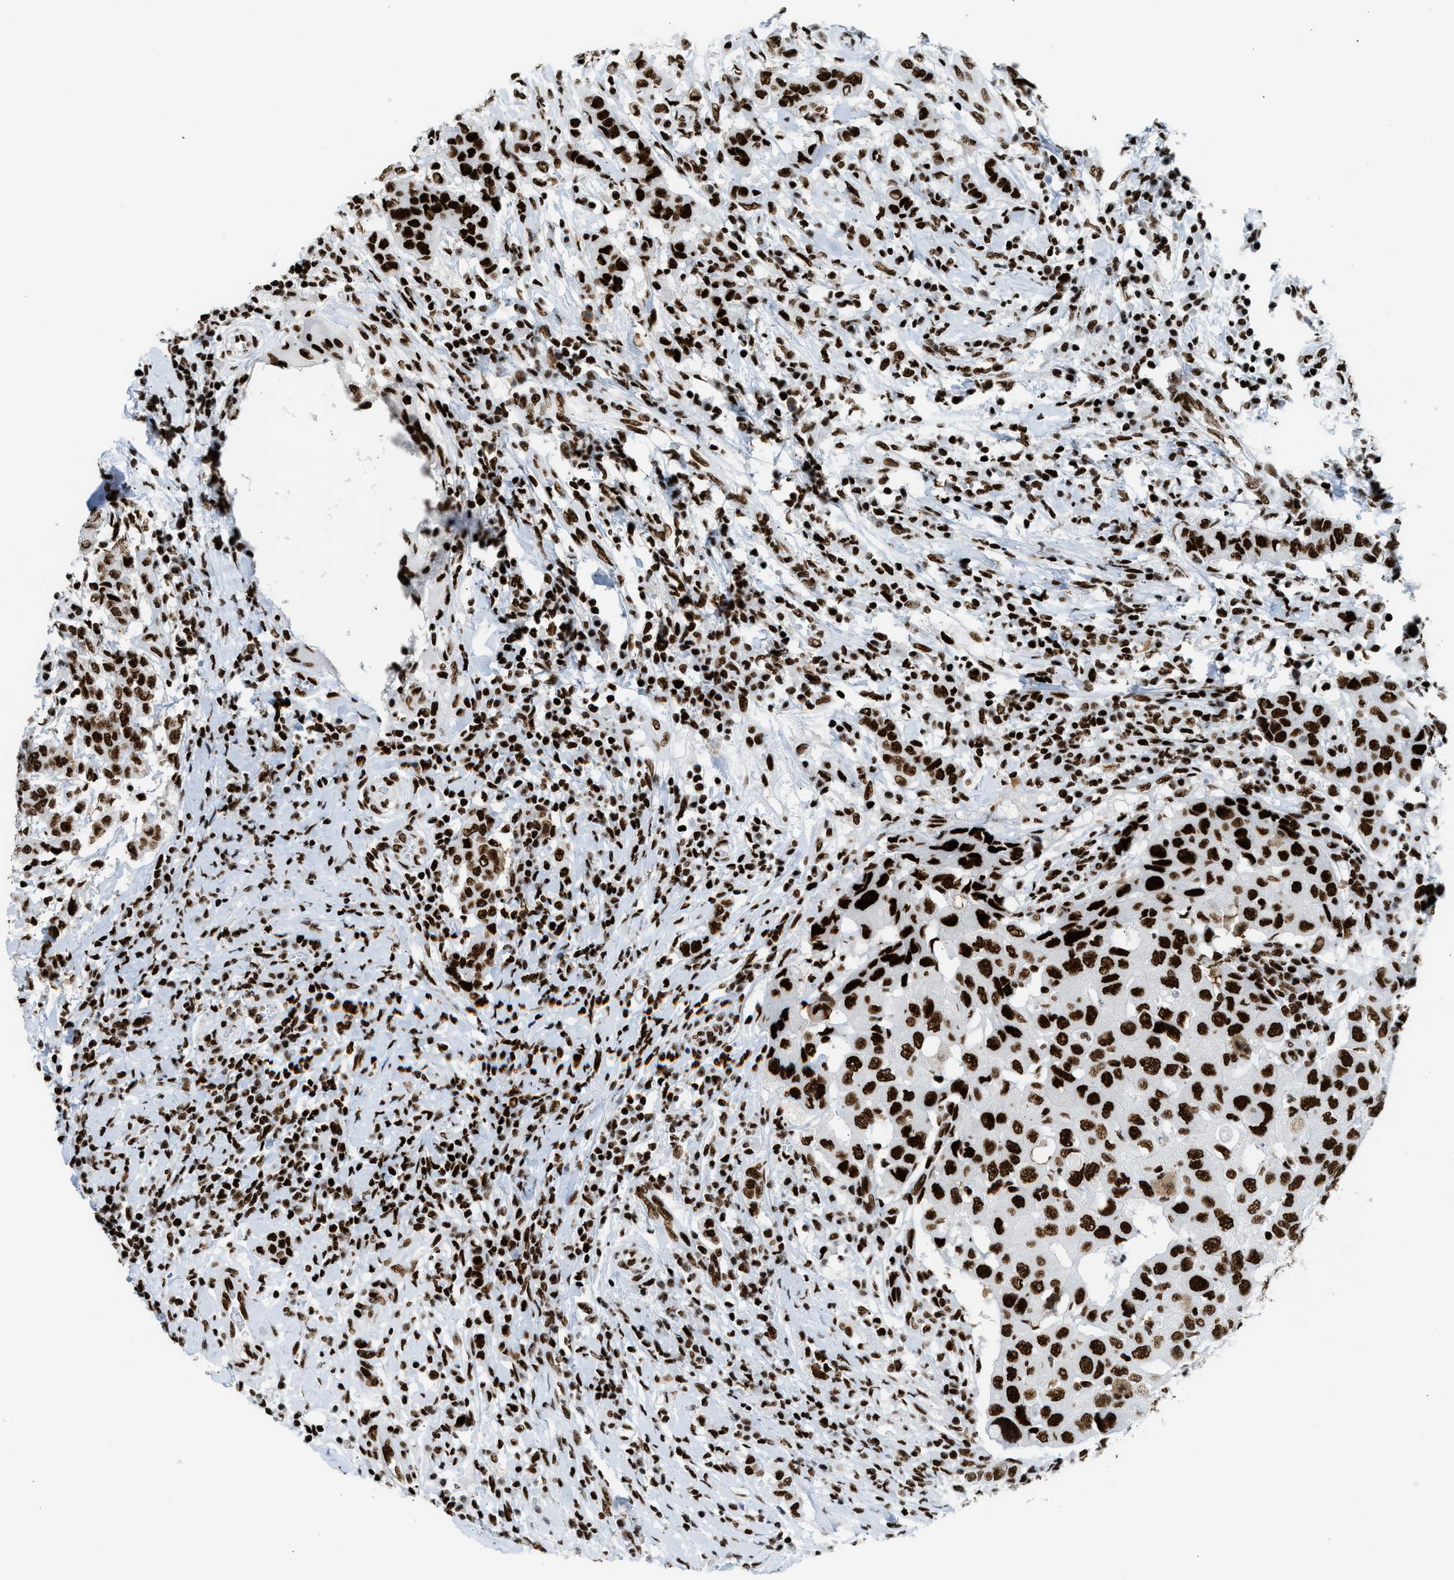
{"staining": {"intensity": "strong", "quantity": ">75%", "location": "cytoplasmic/membranous,nuclear"}, "tissue": "breast cancer", "cell_type": "Tumor cells", "image_type": "cancer", "snomed": [{"axis": "morphology", "description": "Duct carcinoma"}, {"axis": "topography", "description": "Breast"}], "caption": "Protein staining of breast cancer tissue shows strong cytoplasmic/membranous and nuclear staining in about >75% of tumor cells. The protein is shown in brown color, while the nuclei are stained blue.", "gene": "PIF1", "patient": {"sex": "female", "age": 27}}